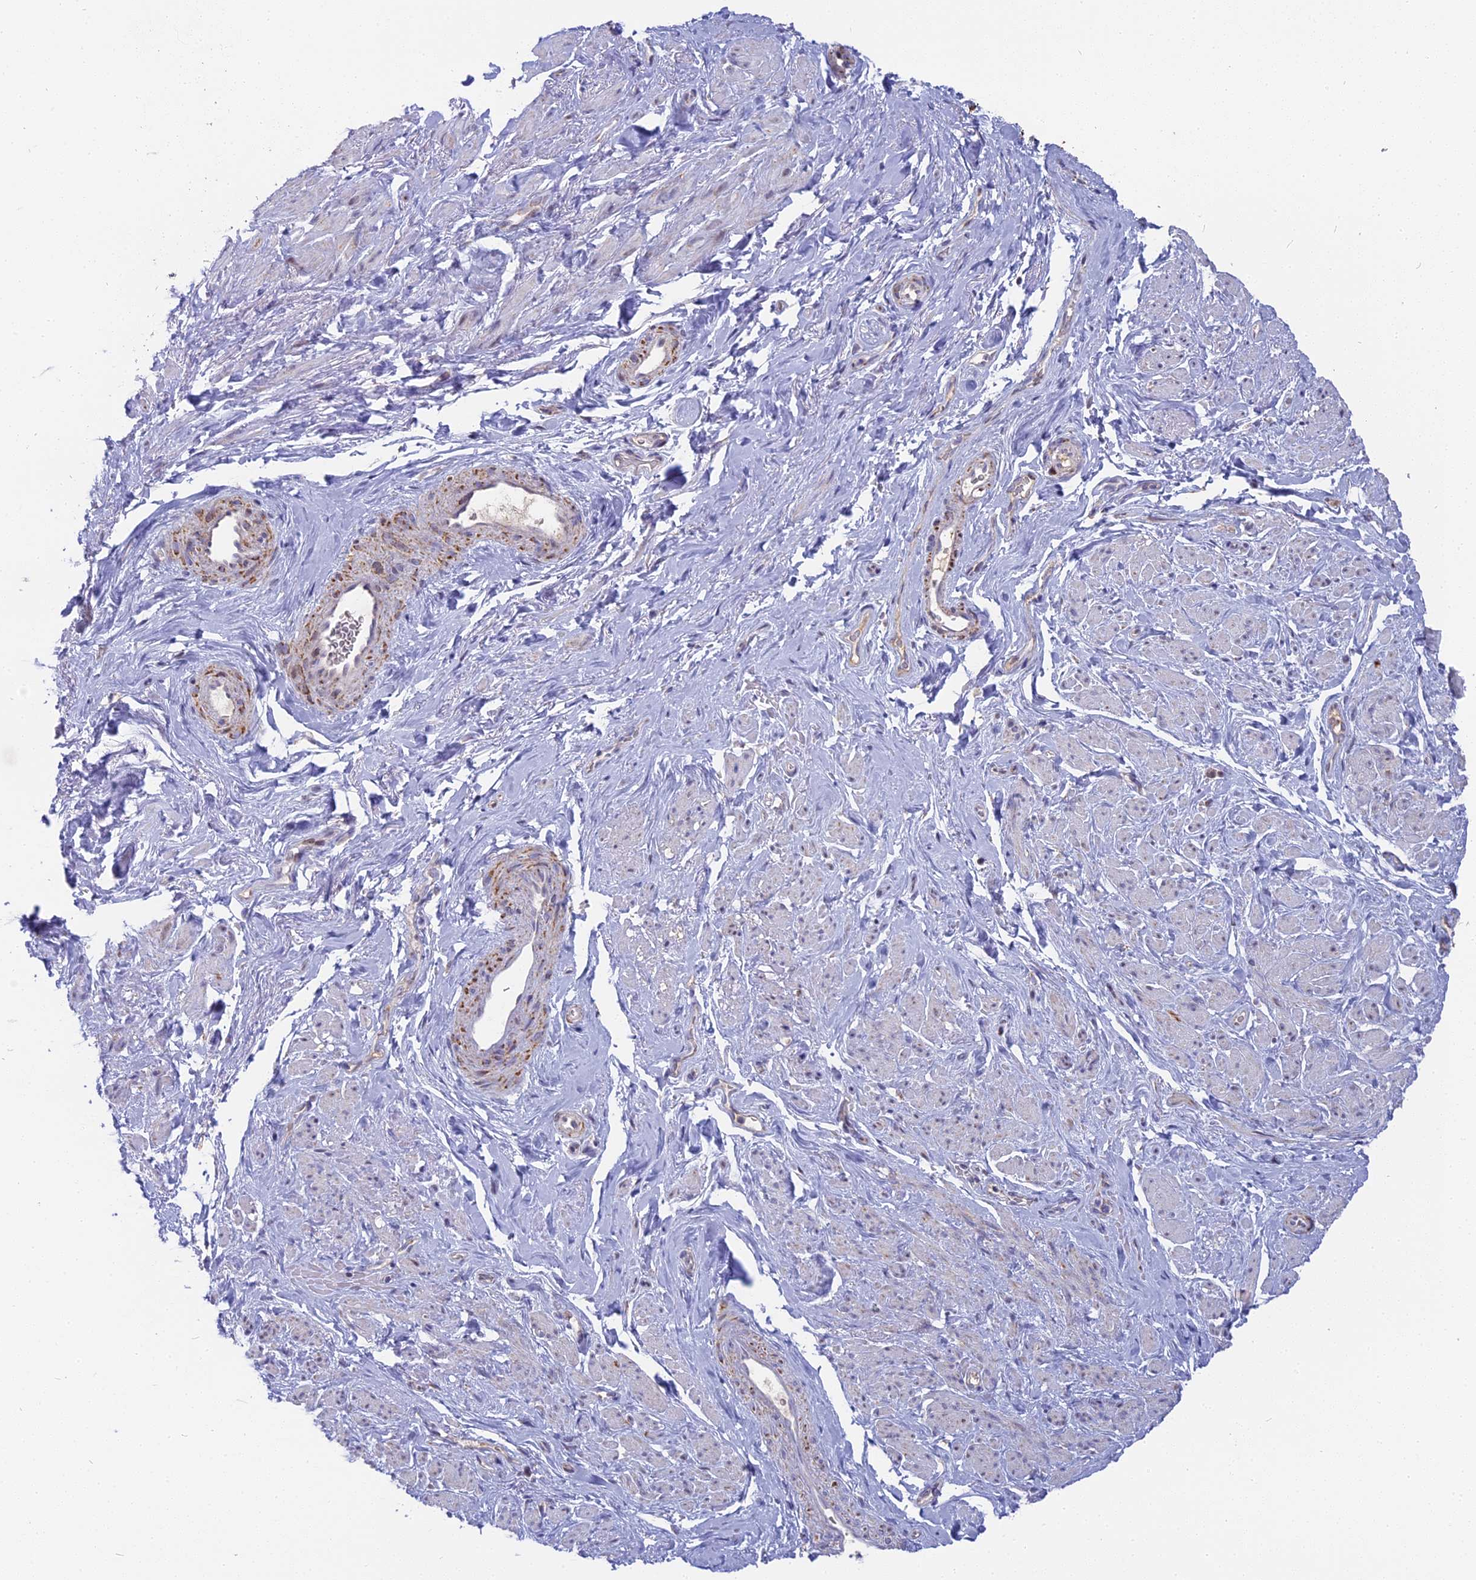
{"staining": {"intensity": "weak", "quantity": "<25%", "location": "cytoplasmic/membranous"}, "tissue": "smooth muscle", "cell_type": "Smooth muscle cells", "image_type": "normal", "snomed": [{"axis": "morphology", "description": "Normal tissue, NOS"}, {"axis": "topography", "description": "Smooth muscle"}, {"axis": "topography", "description": "Peripheral nerve tissue"}], "caption": "Immunohistochemical staining of normal smooth muscle exhibits no significant staining in smooth muscle cells.", "gene": "DTWD1", "patient": {"sex": "male", "age": 69}}